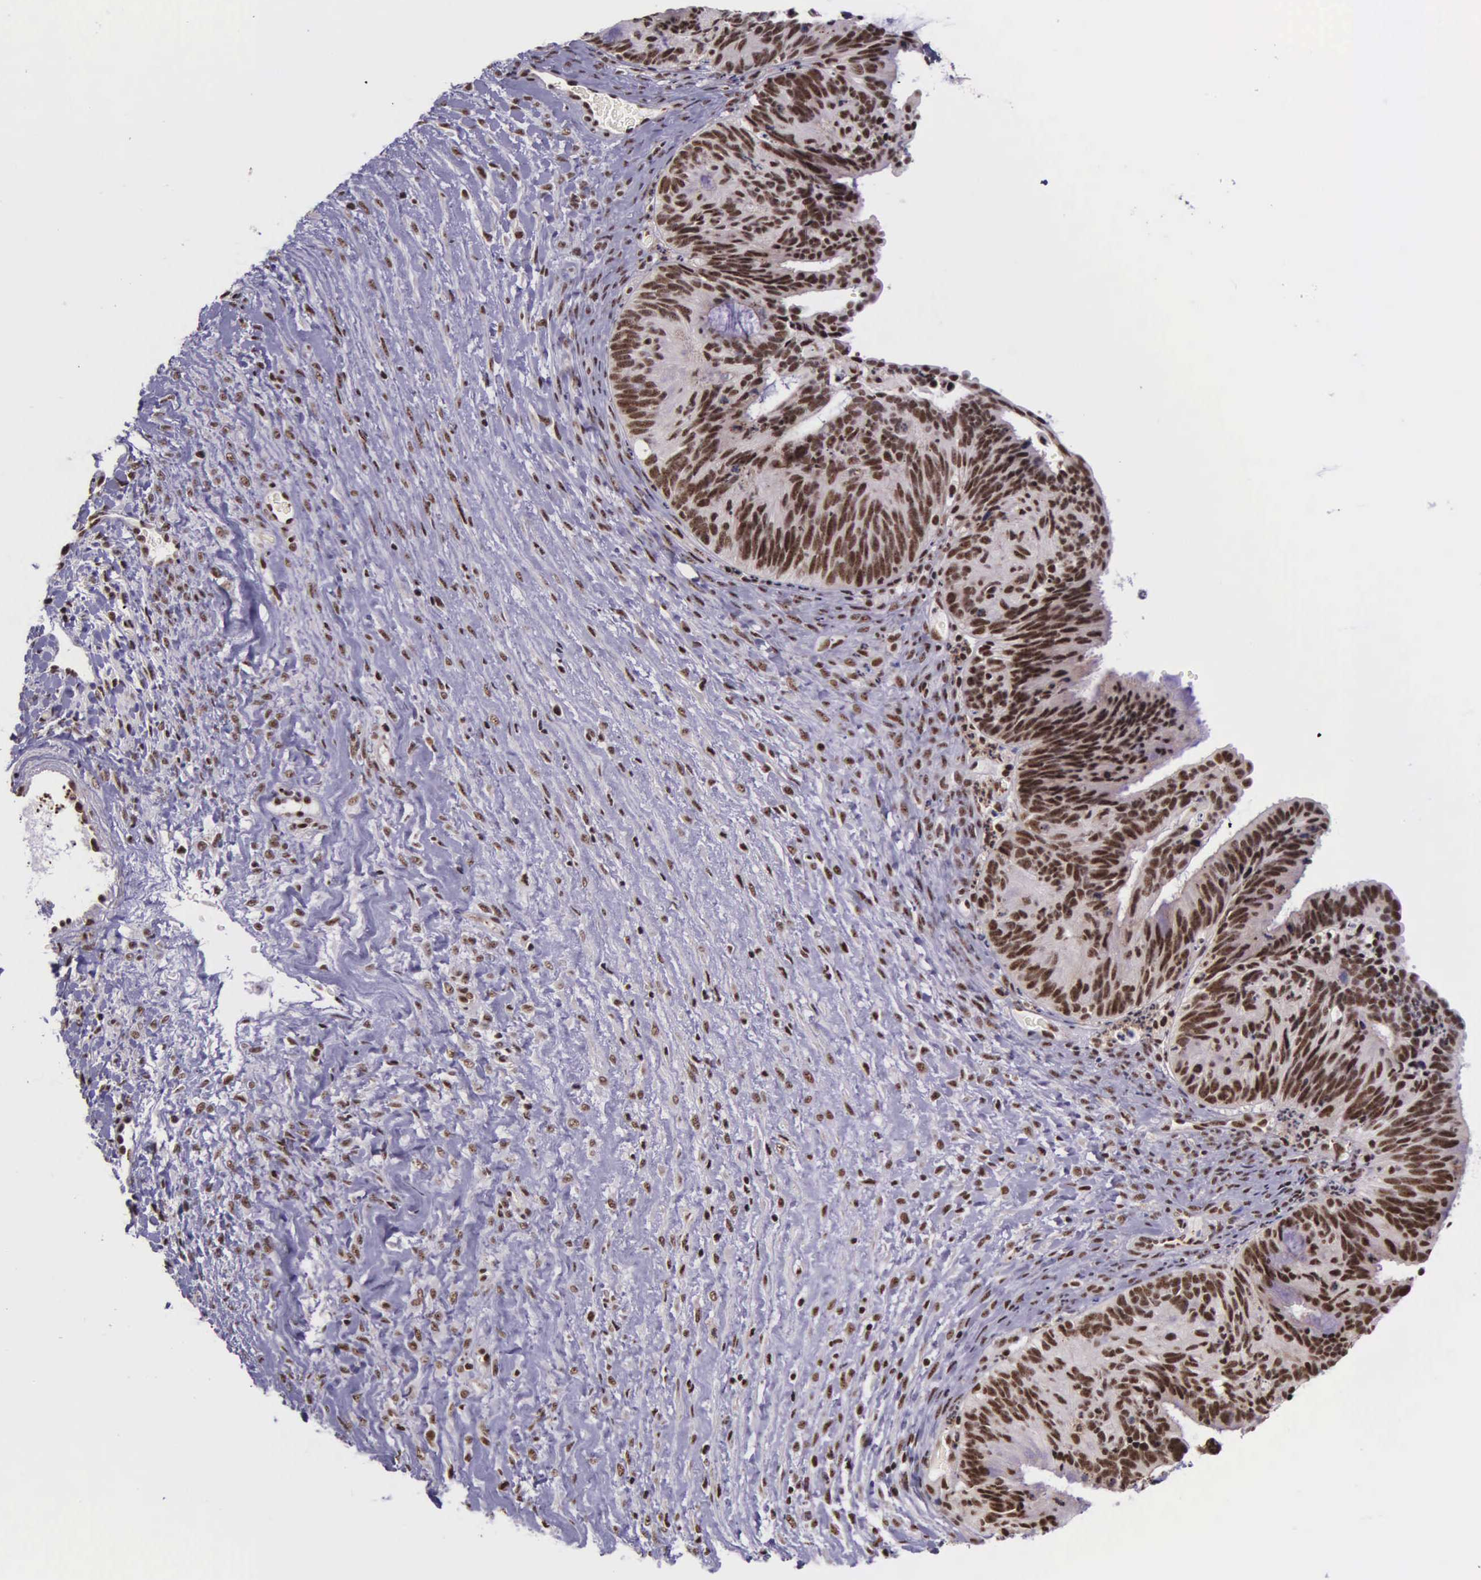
{"staining": {"intensity": "moderate", "quantity": ">75%", "location": "nuclear"}, "tissue": "ovarian cancer", "cell_type": "Tumor cells", "image_type": "cancer", "snomed": [{"axis": "morphology", "description": "Carcinoma, endometroid"}, {"axis": "topography", "description": "Ovary"}], "caption": "Tumor cells demonstrate moderate nuclear positivity in approximately >75% of cells in endometroid carcinoma (ovarian). (DAB (3,3'-diaminobenzidine) IHC with brightfield microscopy, high magnification).", "gene": "FAM47A", "patient": {"sex": "female", "age": 52}}